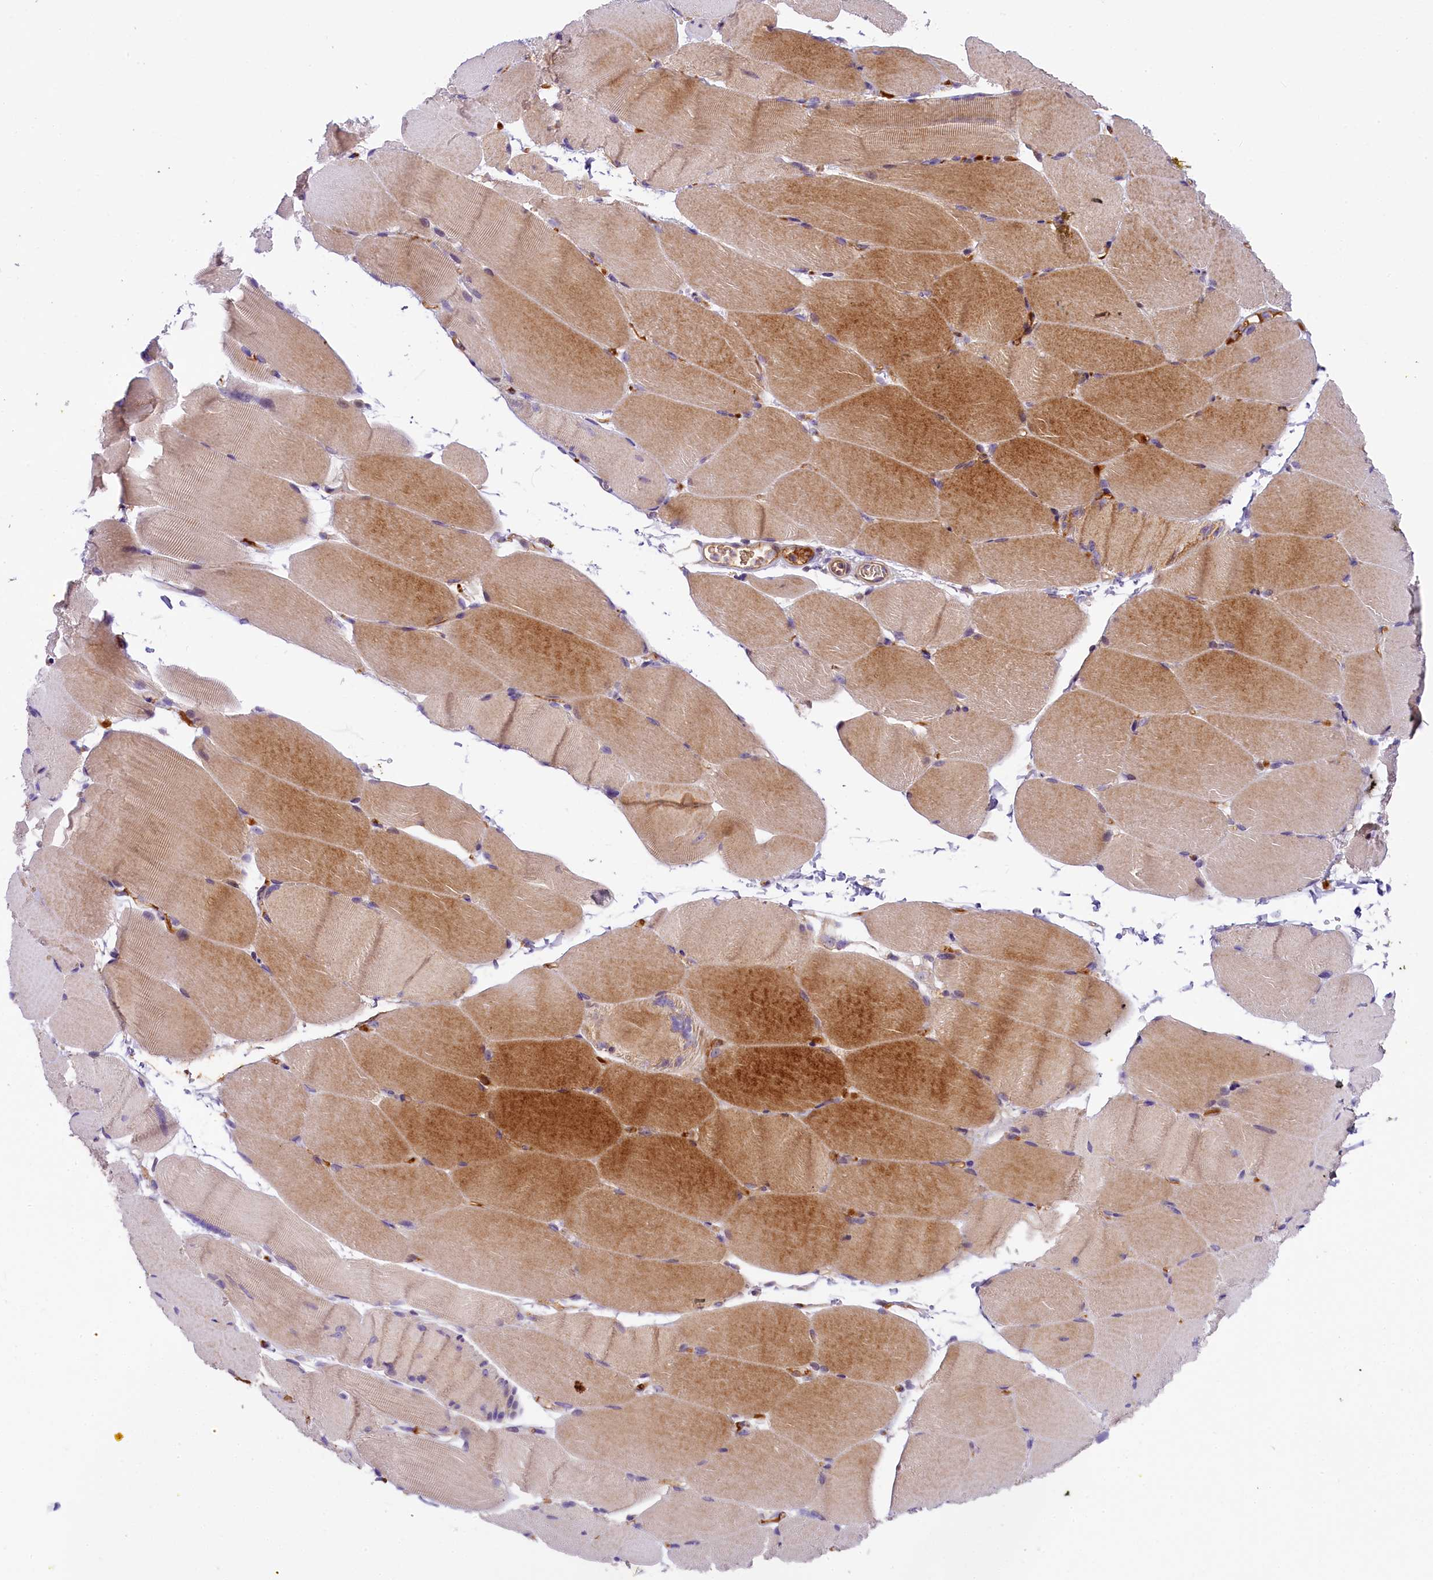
{"staining": {"intensity": "moderate", "quantity": "25%-75%", "location": "cytoplasmic/membranous"}, "tissue": "skeletal muscle", "cell_type": "Myocytes", "image_type": "normal", "snomed": [{"axis": "morphology", "description": "Normal tissue, NOS"}, {"axis": "topography", "description": "Skeletal muscle"}, {"axis": "topography", "description": "Parathyroid gland"}], "caption": "Immunohistochemistry of normal skeletal muscle shows medium levels of moderate cytoplasmic/membranous staining in approximately 25%-75% of myocytes.", "gene": "UBXN6", "patient": {"sex": "female", "age": 37}}